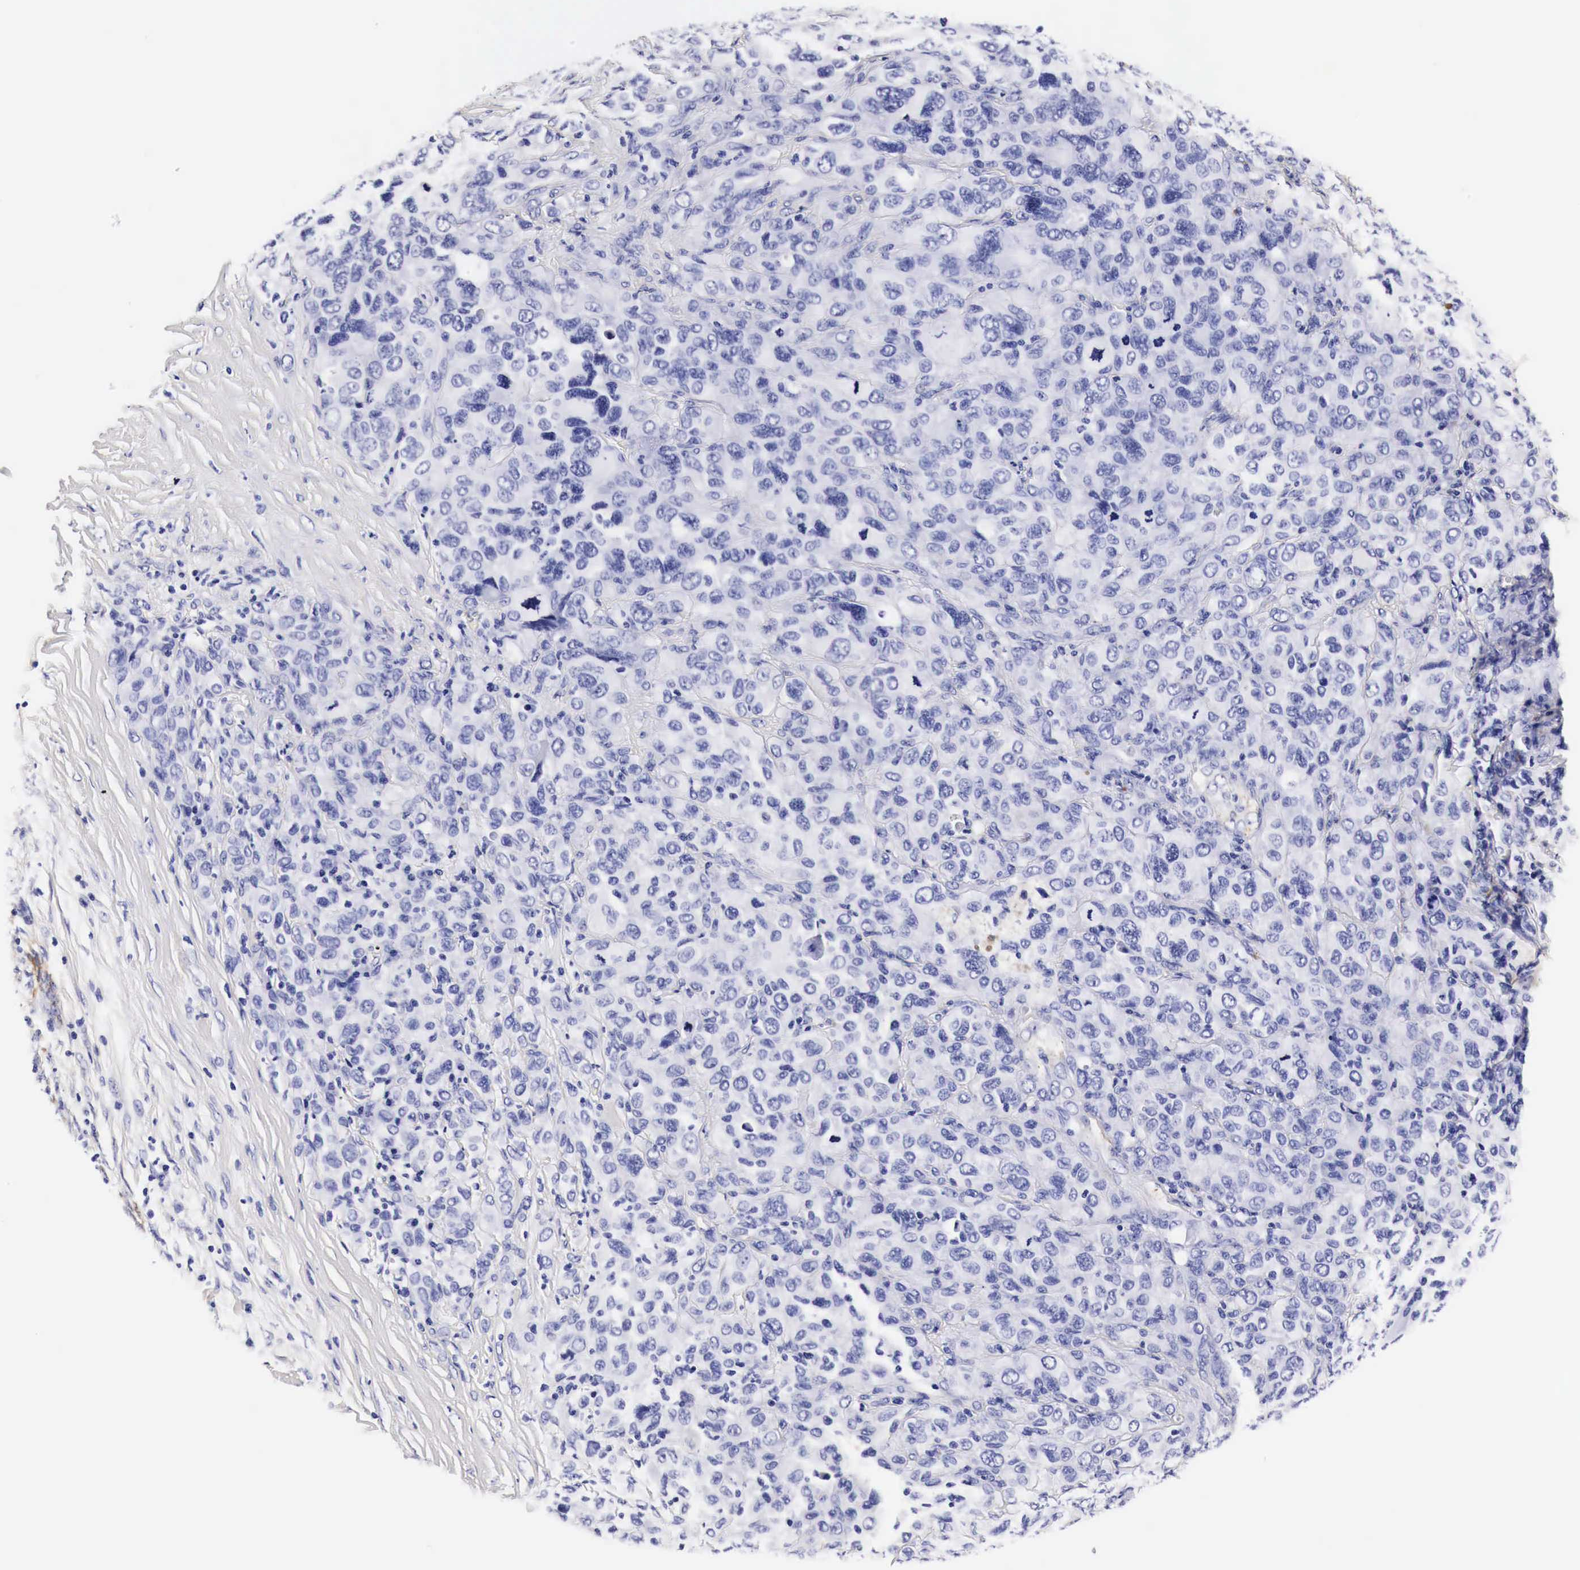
{"staining": {"intensity": "negative", "quantity": "none", "location": "none"}, "tissue": "melanoma", "cell_type": "Tumor cells", "image_type": "cancer", "snomed": [{"axis": "morphology", "description": "Malignant melanoma, Metastatic site"}, {"axis": "topography", "description": "Skin"}], "caption": "The IHC photomicrograph has no significant staining in tumor cells of malignant melanoma (metastatic site) tissue. (IHC, brightfield microscopy, high magnification).", "gene": "EGFR", "patient": {"sex": "male", "age": 32}}